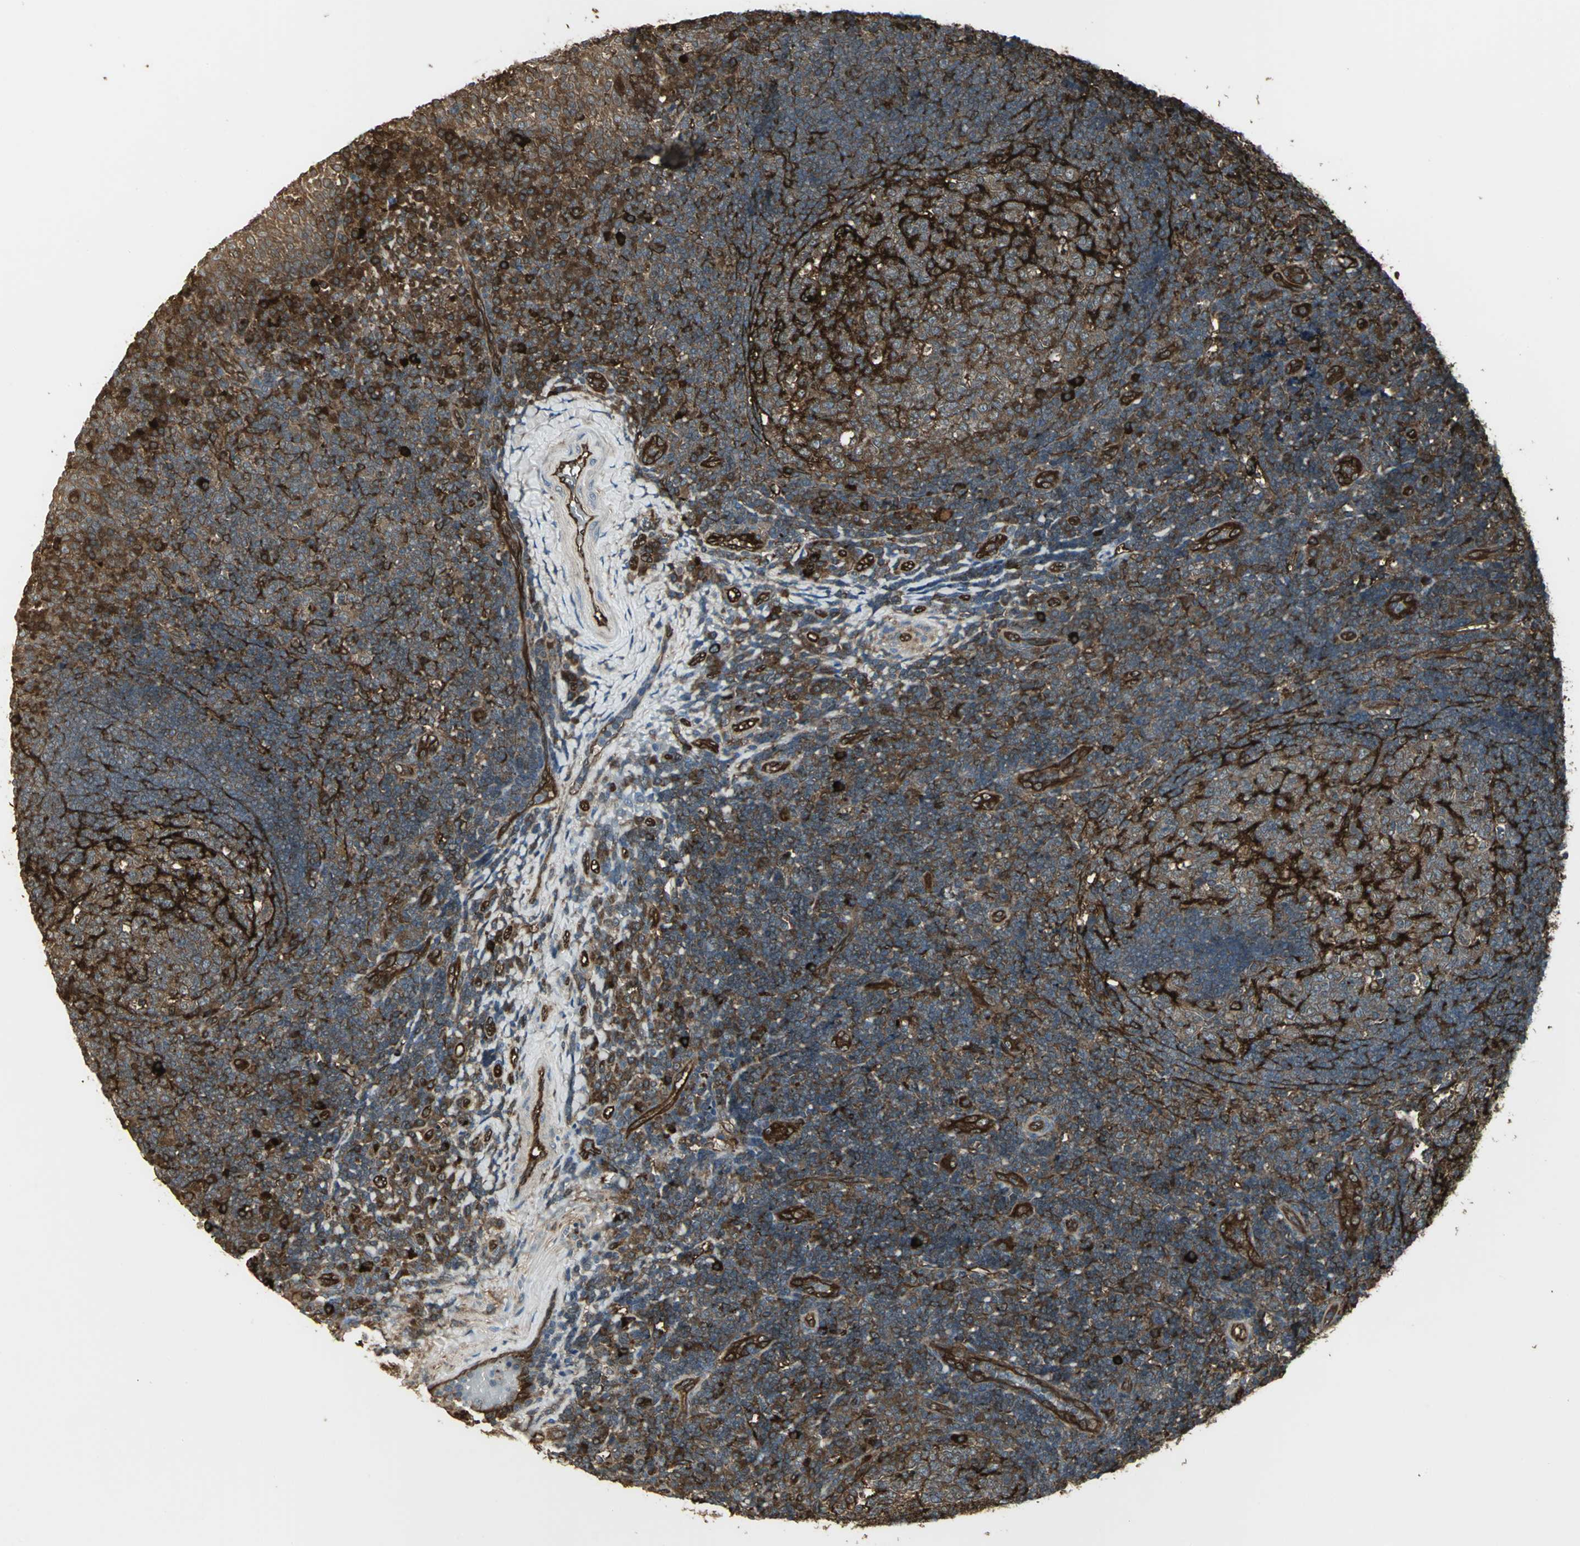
{"staining": {"intensity": "strong", "quantity": ">75%", "location": "cytoplasmic/membranous"}, "tissue": "tonsil", "cell_type": "Germinal center cells", "image_type": "normal", "snomed": [{"axis": "morphology", "description": "Normal tissue, NOS"}, {"axis": "topography", "description": "Tonsil"}], "caption": "Brown immunohistochemical staining in normal tonsil displays strong cytoplasmic/membranous staining in about >75% of germinal center cells.", "gene": "PRXL2B", "patient": {"sex": "female", "age": 40}}